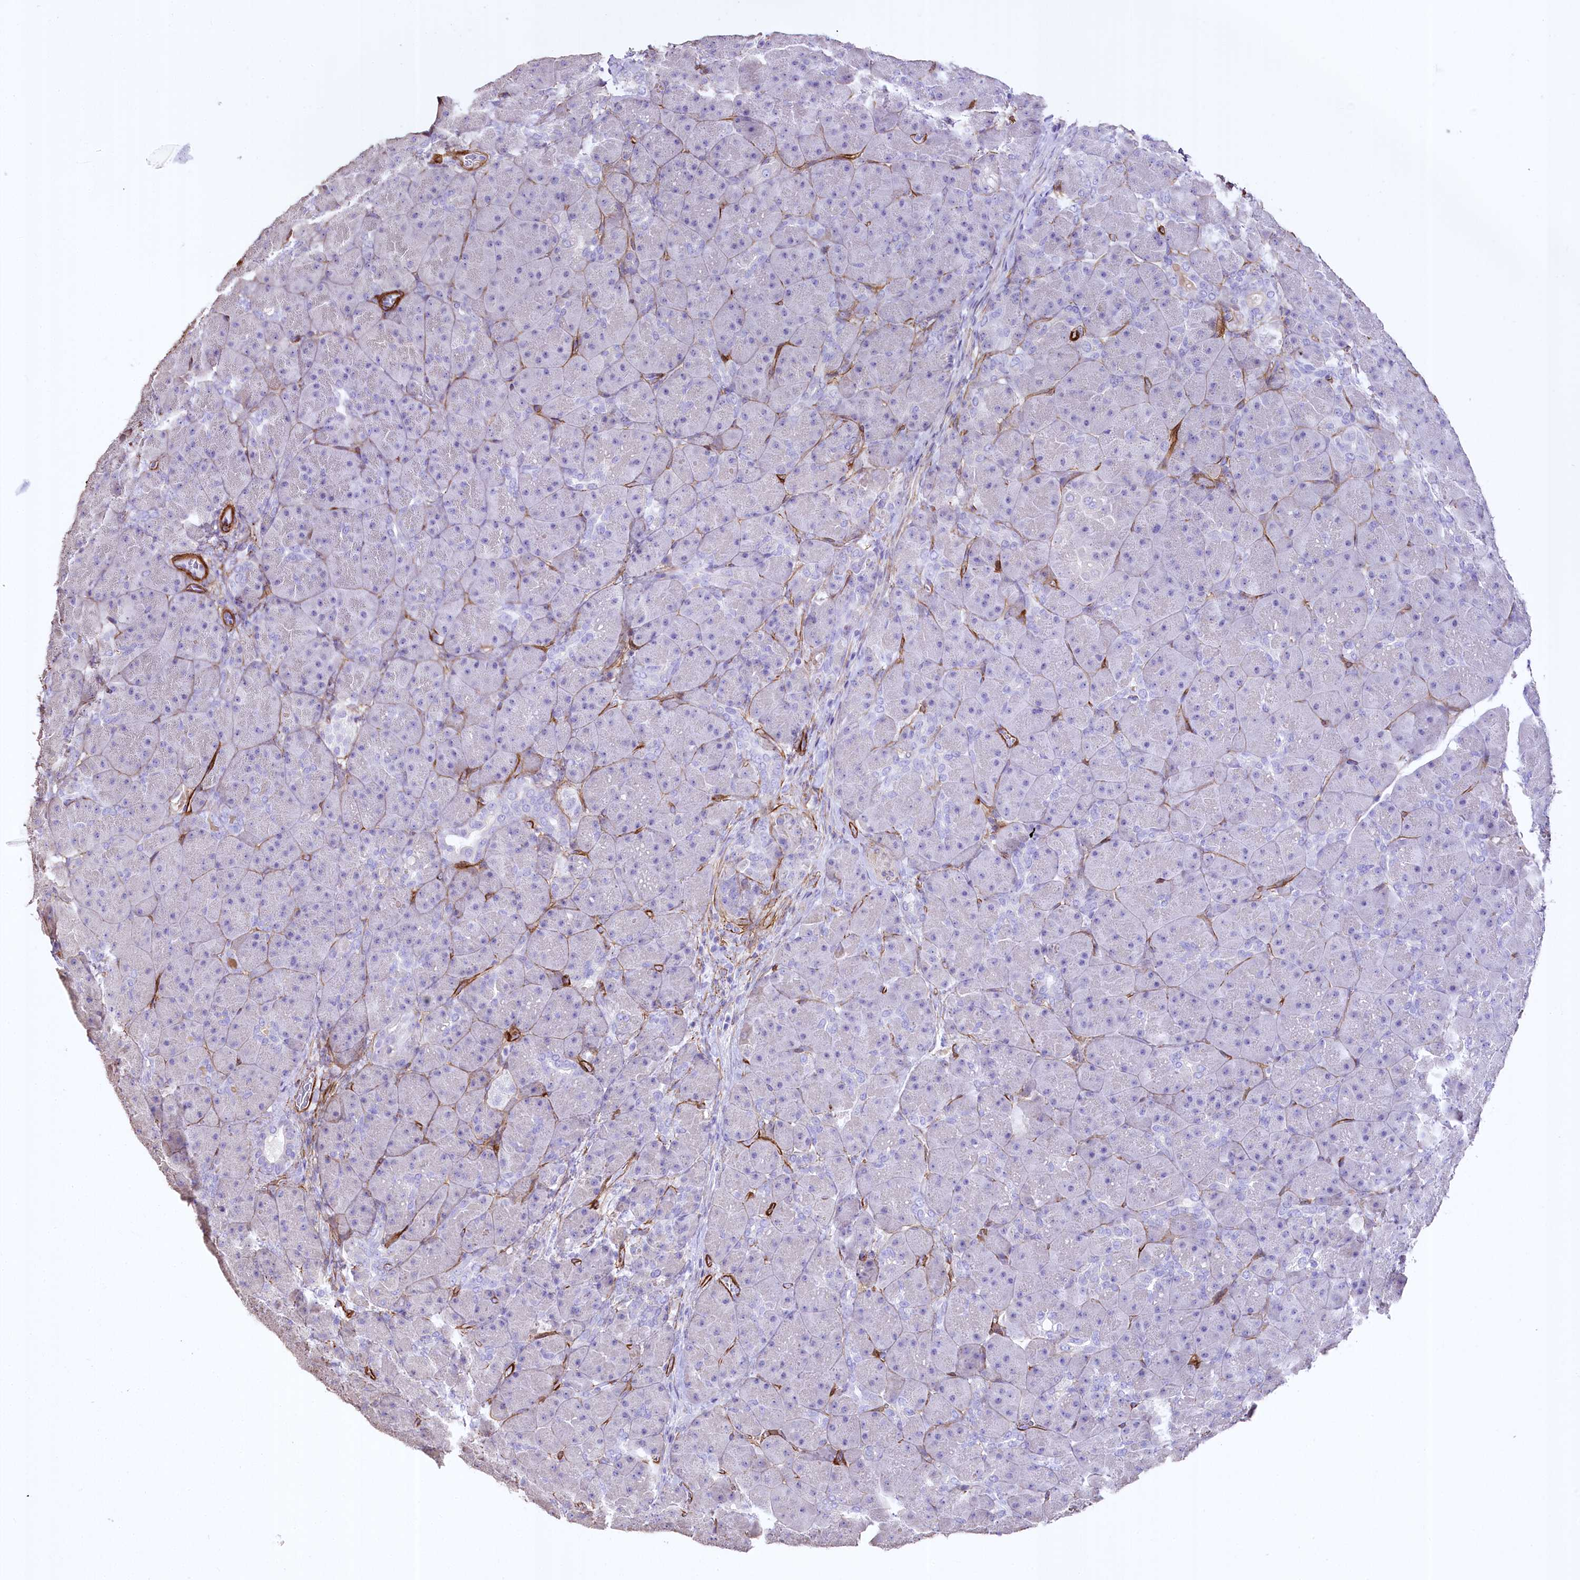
{"staining": {"intensity": "negative", "quantity": "none", "location": "none"}, "tissue": "pancreas", "cell_type": "Exocrine glandular cells", "image_type": "normal", "snomed": [{"axis": "morphology", "description": "Normal tissue, NOS"}, {"axis": "topography", "description": "Pancreas"}], "caption": "Photomicrograph shows no protein positivity in exocrine glandular cells of unremarkable pancreas.", "gene": "SYNPO2", "patient": {"sex": "male", "age": 66}}